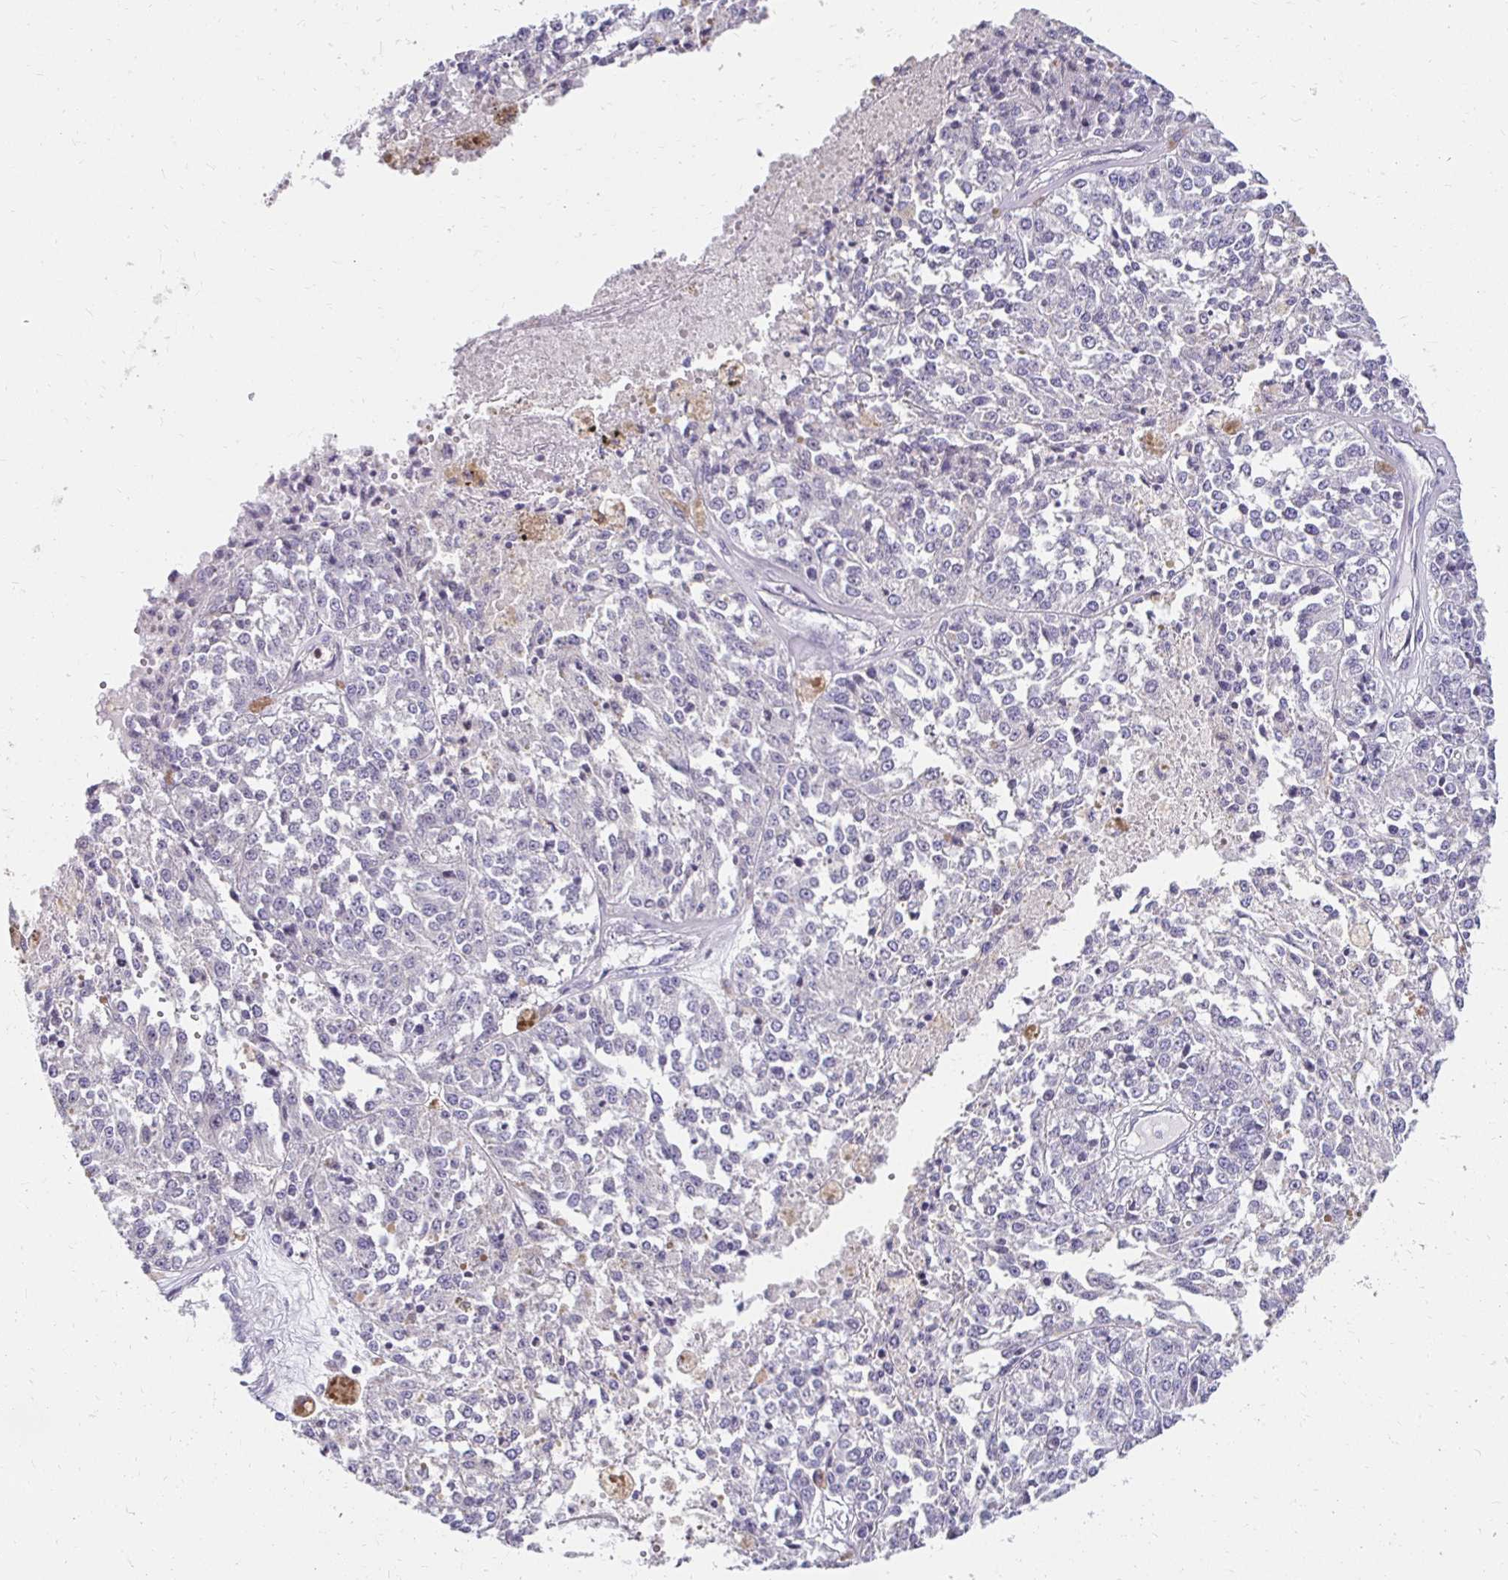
{"staining": {"intensity": "negative", "quantity": "none", "location": "none"}, "tissue": "melanoma", "cell_type": "Tumor cells", "image_type": "cancer", "snomed": [{"axis": "morphology", "description": "Malignant melanoma, Metastatic site"}, {"axis": "topography", "description": "Lymph node"}], "caption": "Human malignant melanoma (metastatic site) stained for a protein using immunohistochemistry reveals no staining in tumor cells.", "gene": "PADI2", "patient": {"sex": "female", "age": 64}}